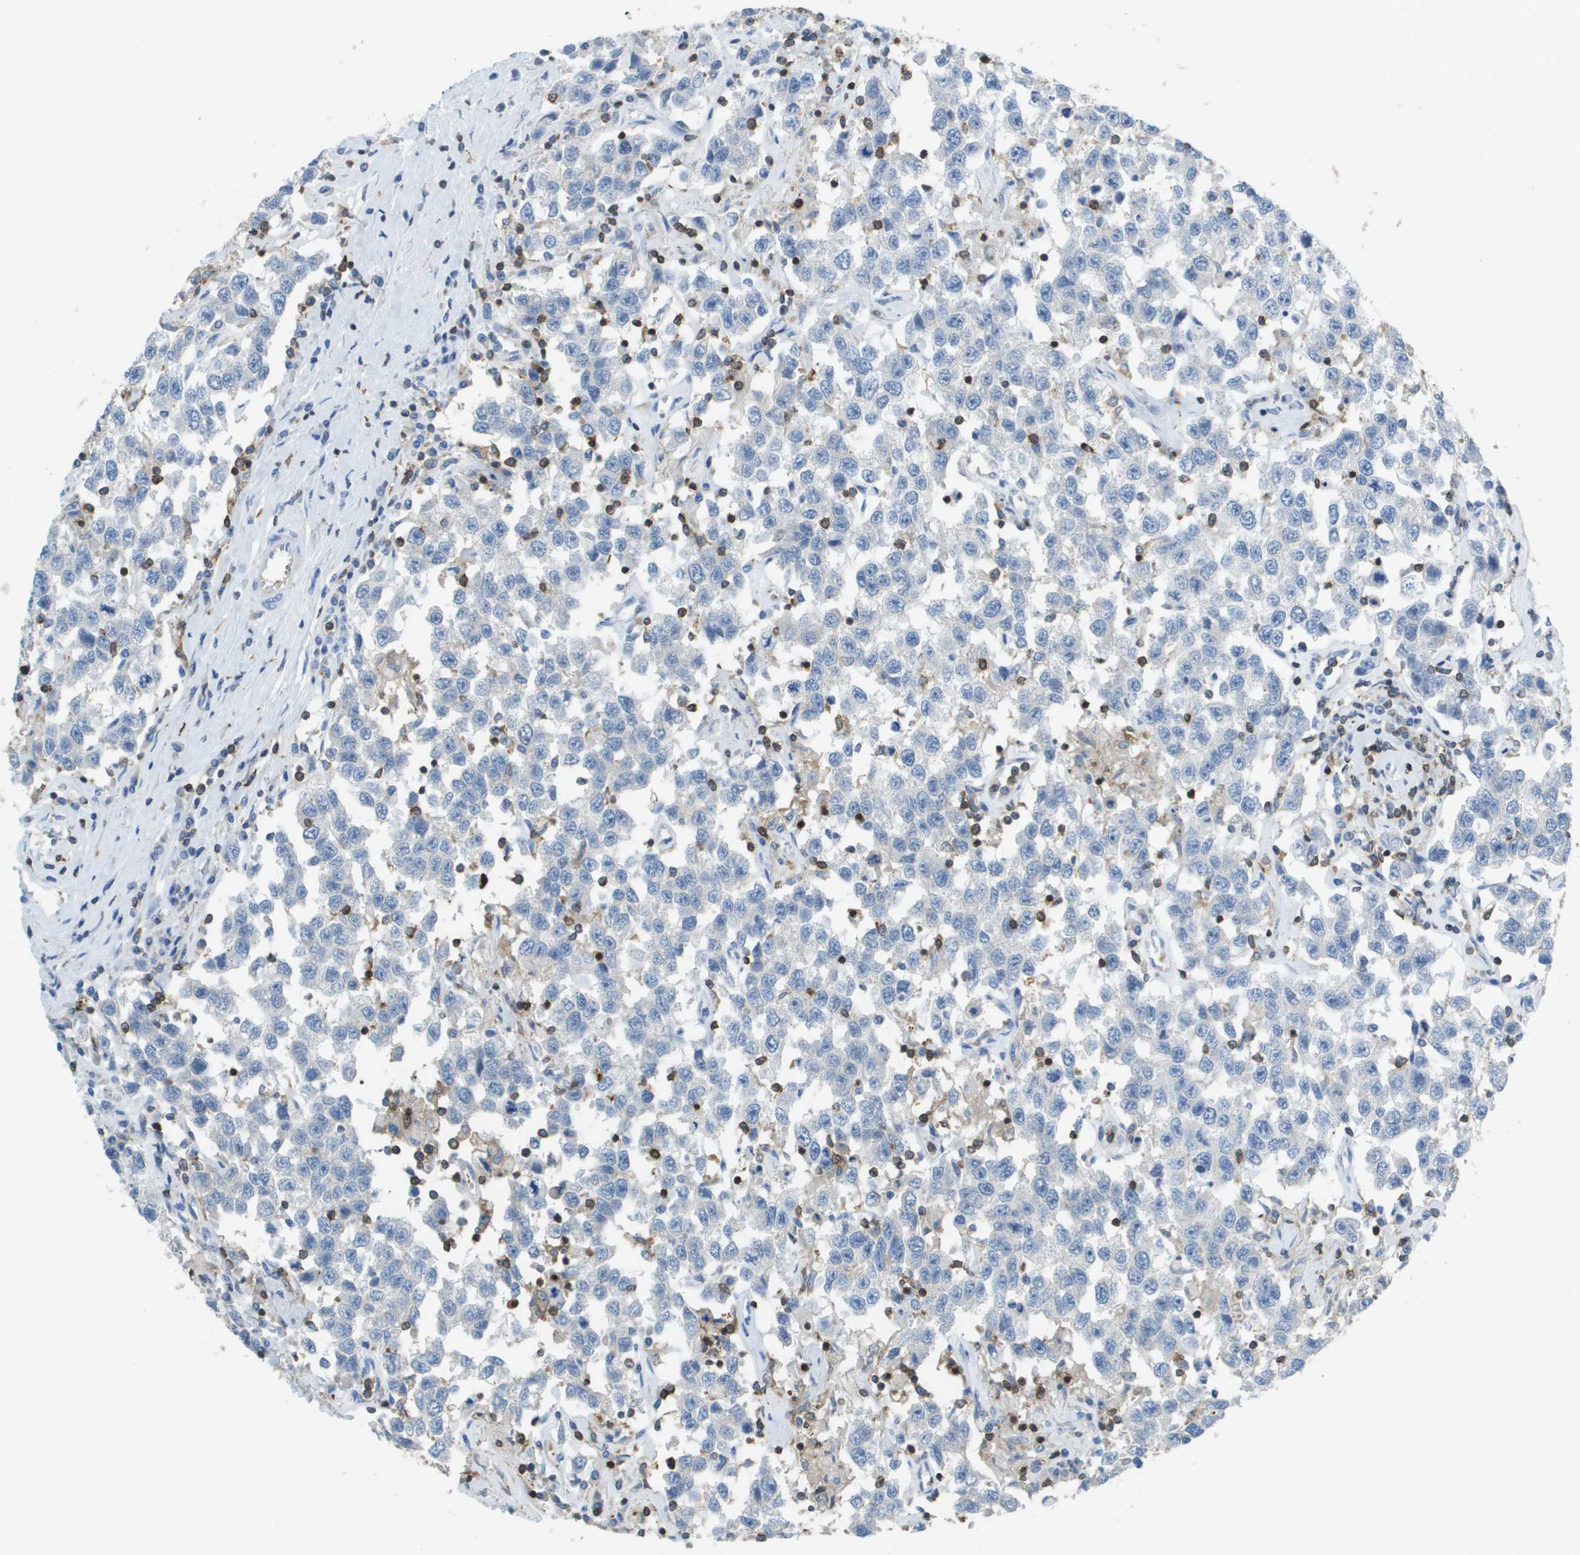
{"staining": {"intensity": "negative", "quantity": "none", "location": "none"}, "tissue": "testis cancer", "cell_type": "Tumor cells", "image_type": "cancer", "snomed": [{"axis": "morphology", "description": "Seminoma, NOS"}, {"axis": "topography", "description": "Testis"}], "caption": "Immunohistochemistry micrograph of testis cancer stained for a protein (brown), which reveals no positivity in tumor cells.", "gene": "APBB1IP", "patient": {"sex": "male", "age": 41}}